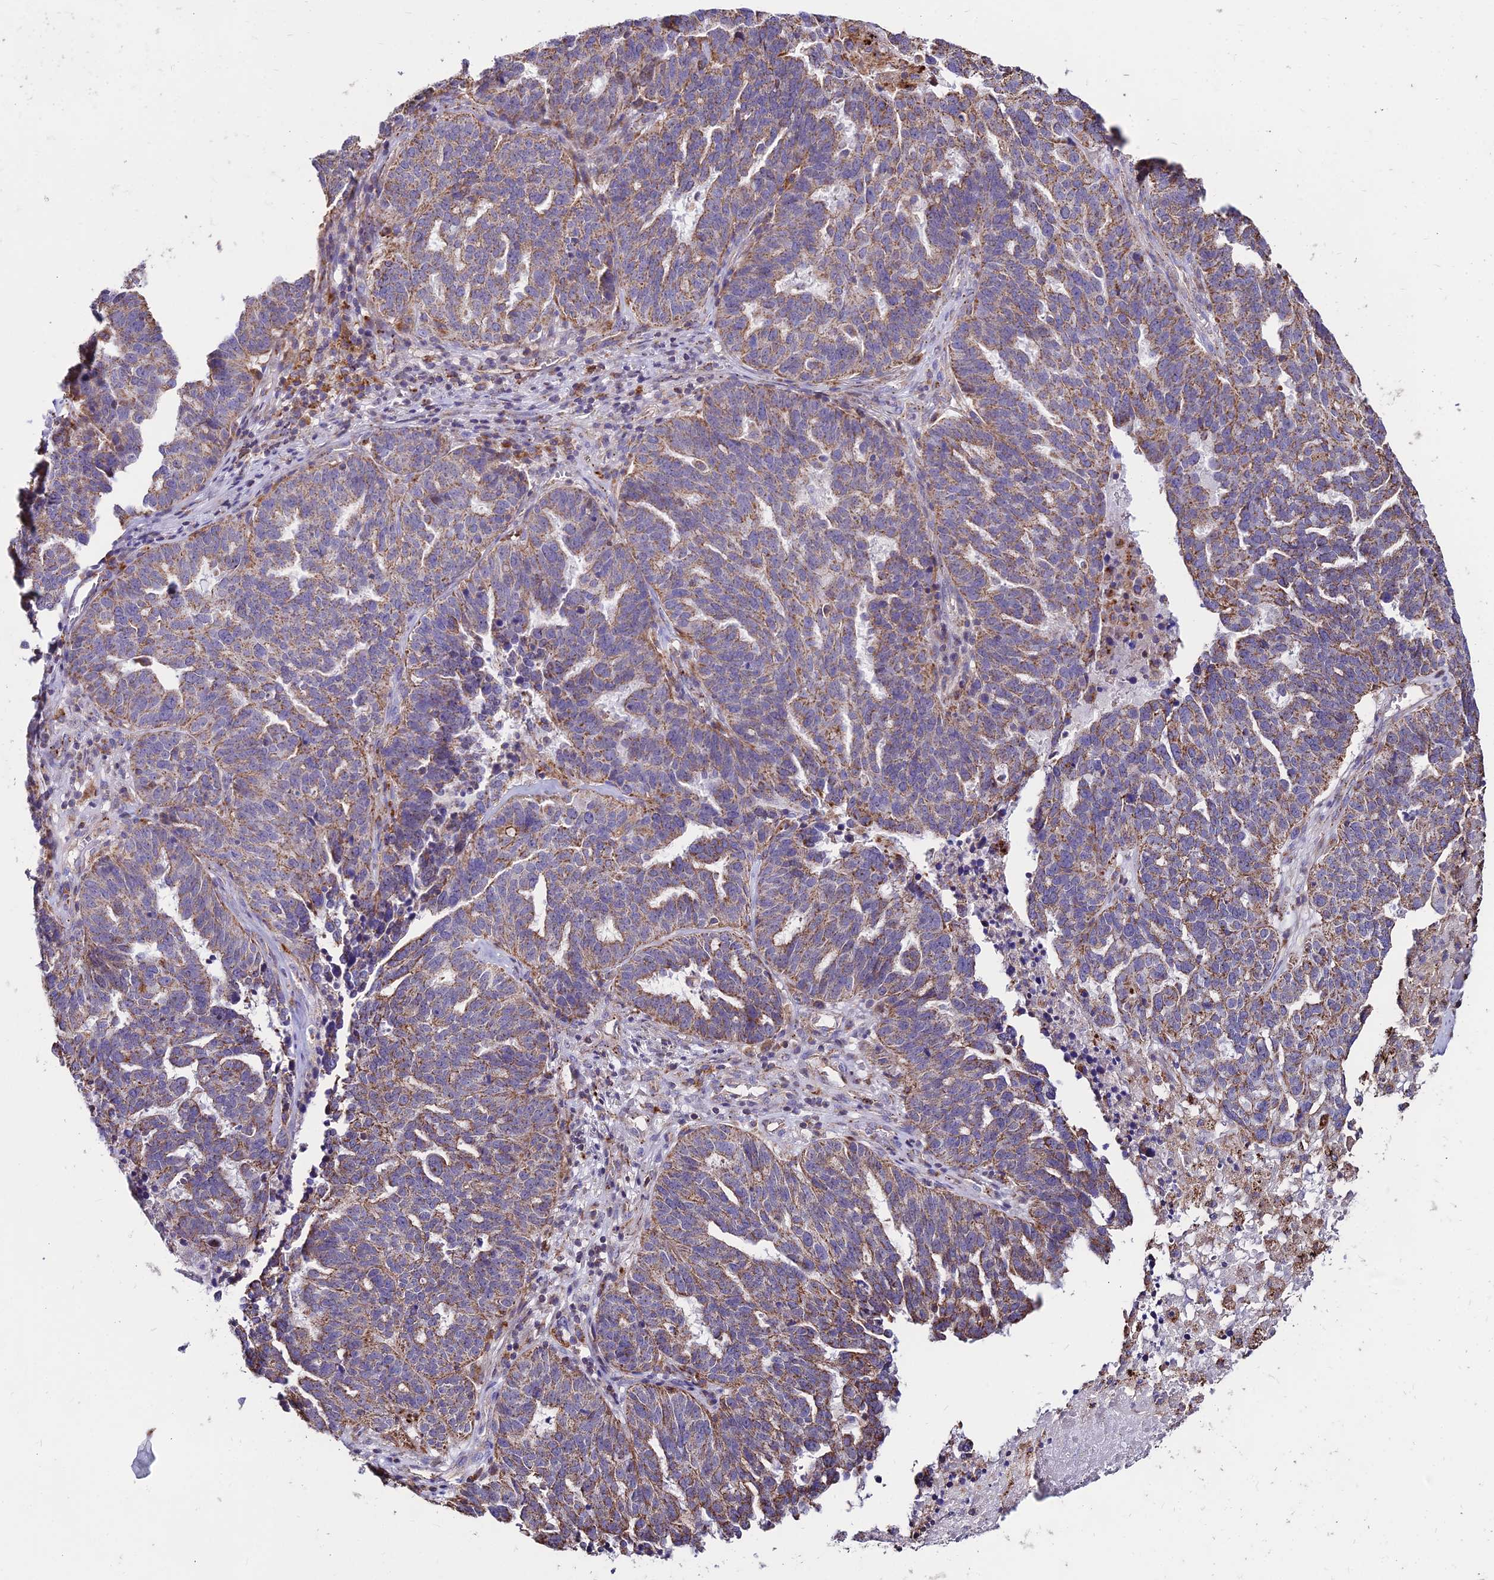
{"staining": {"intensity": "moderate", "quantity": ">75%", "location": "cytoplasmic/membranous"}, "tissue": "ovarian cancer", "cell_type": "Tumor cells", "image_type": "cancer", "snomed": [{"axis": "morphology", "description": "Cystadenocarcinoma, serous, NOS"}, {"axis": "topography", "description": "Ovary"}], "caption": "Ovarian serous cystadenocarcinoma tissue exhibits moderate cytoplasmic/membranous expression in about >75% of tumor cells, visualized by immunohistochemistry. The protein is shown in brown color, while the nuclei are stained blue.", "gene": "PNLIPRP3", "patient": {"sex": "female", "age": 59}}